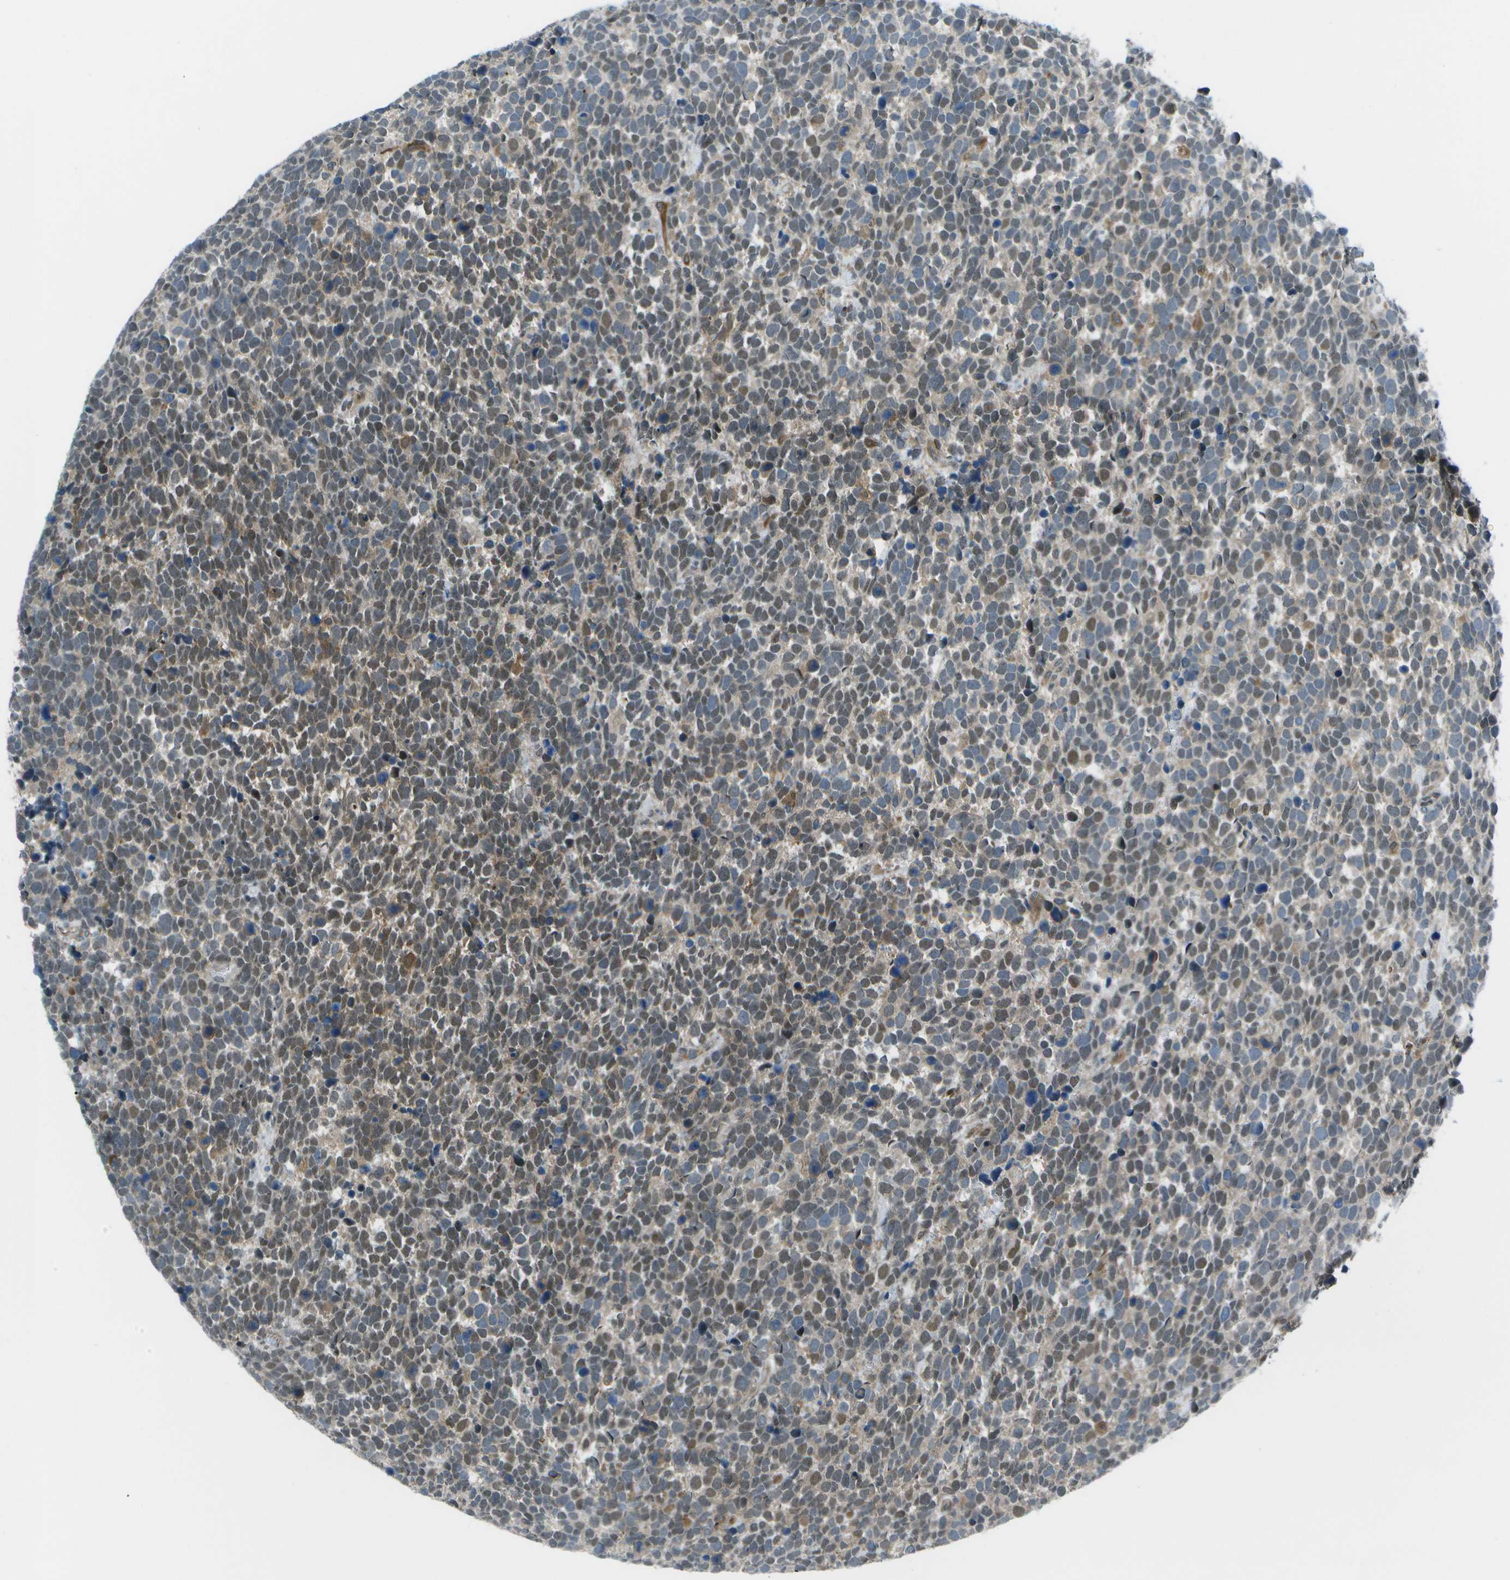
{"staining": {"intensity": "moderate", "quantity": ">75%", "location": "nuclear"}, "tissue": "urothelial cancer", "cell_type": "Tumor cells", "image_type": "cancer", "snomed": [{"axis": "morphology", "description": "Urothelial carcinoma, High grade"}, {"axis": "topography", "description": "Urinary bladder"}], "caption": "Immunohistochemistry (IHC) histopathology image of urothelial cancer stained for a protein (brown), which demonstrates medium levels of moderate nuclear positivity in about >75% of tumor cells.", "gene": "TMEM19", "patient": {"sex": "female", "age": 82}}